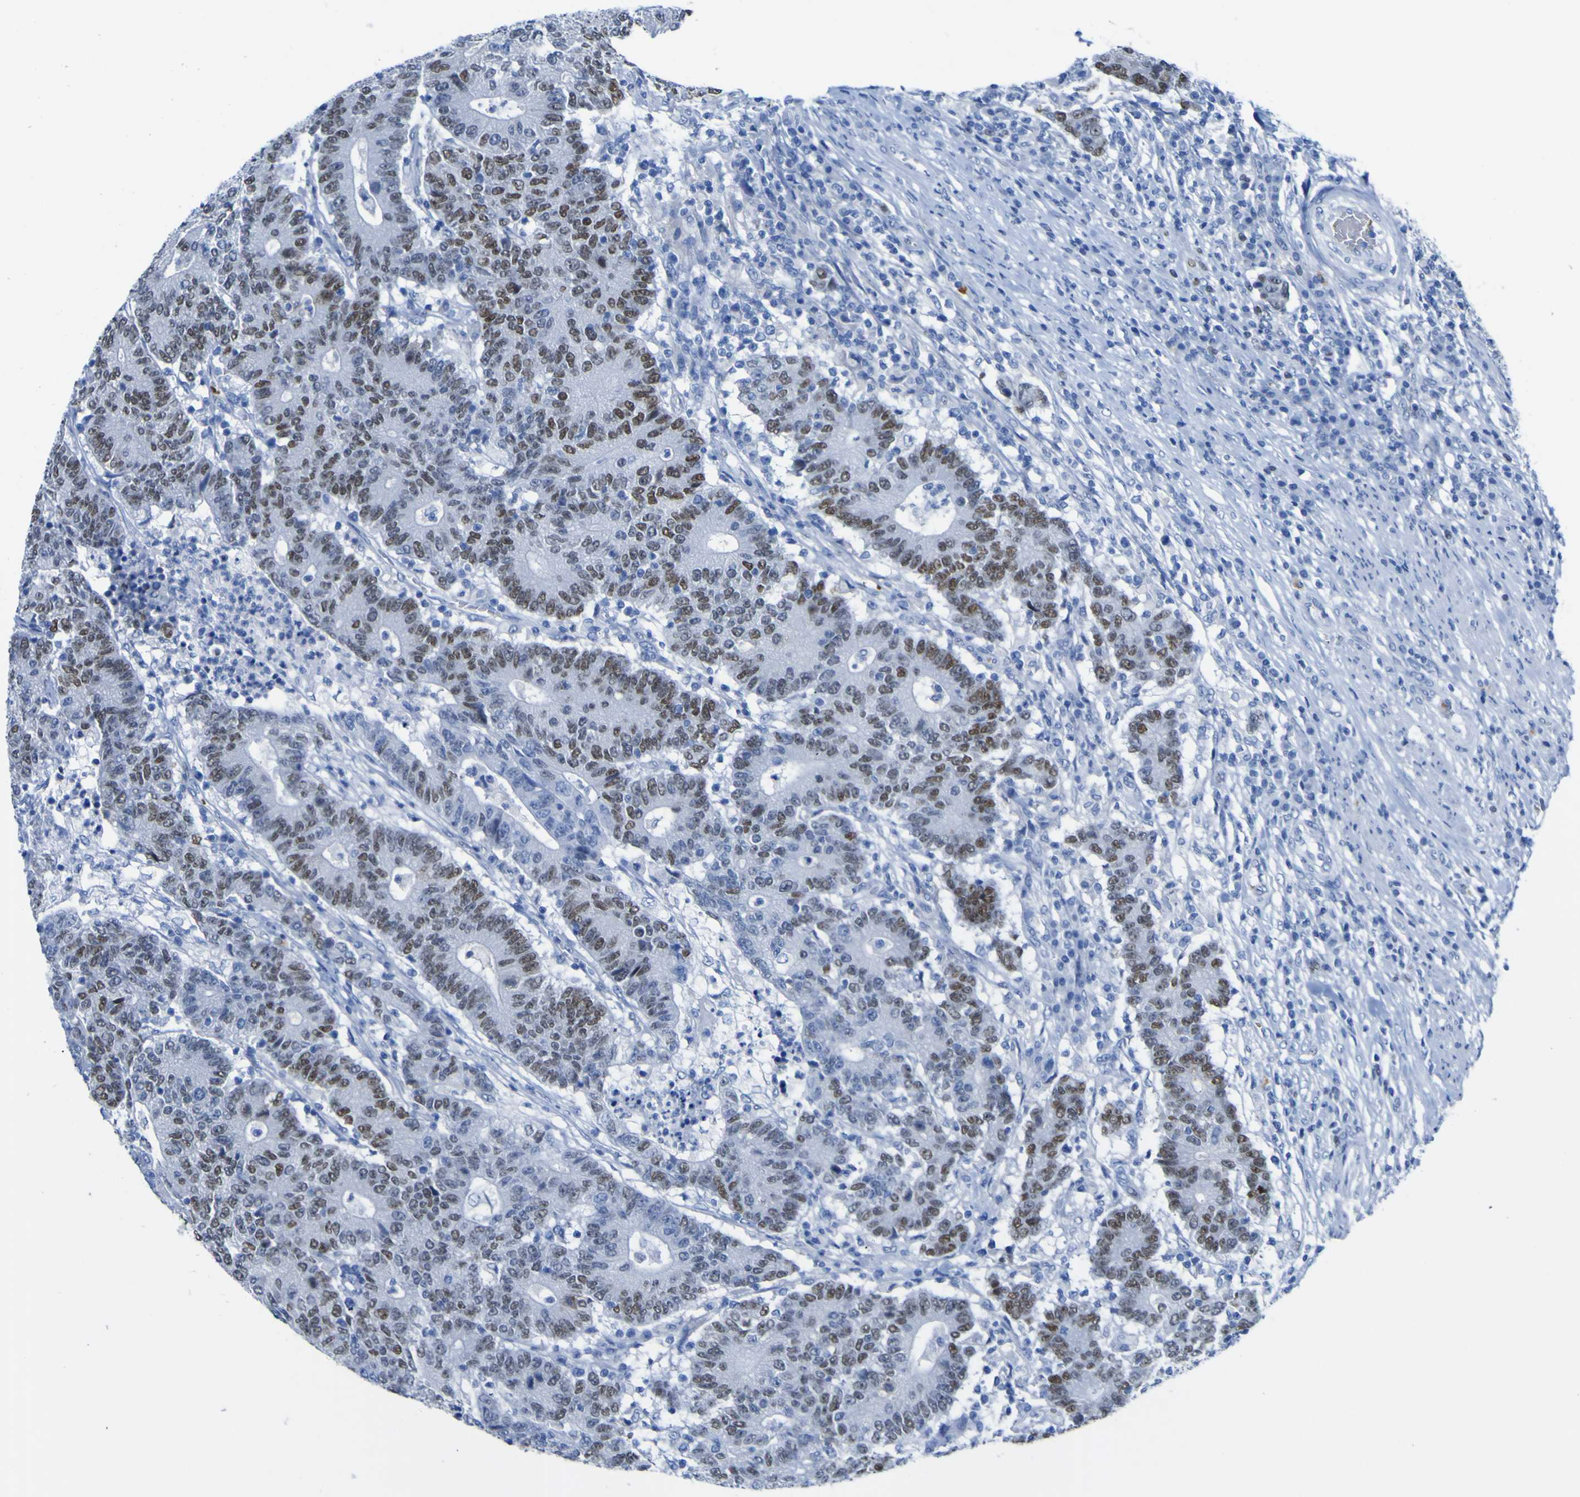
{"staining": {"intensity": "moderate", "quantity": "25%-75%", "location": "nuclear"}, "tissue": "colorectal cancer", "cell_type": "Tumor cells", "image_type": "cancer", "snomed": [{"axis": "morphology", "description": "Normal tissue, NOS"}, {"axis": "morphology", "description": "Adenocarcinoma, NOS"}, {"axis": "topography", "description": "Colon"}], "caption": "About 25%-75% of tumor cells in human adenocarcinoma (colorectal) exhibit moderate nuclear protein staining as visualized by brown immunohistochemical staining.", "gene": "DACH1", "patient": {"sex": "female", "age": 75}}